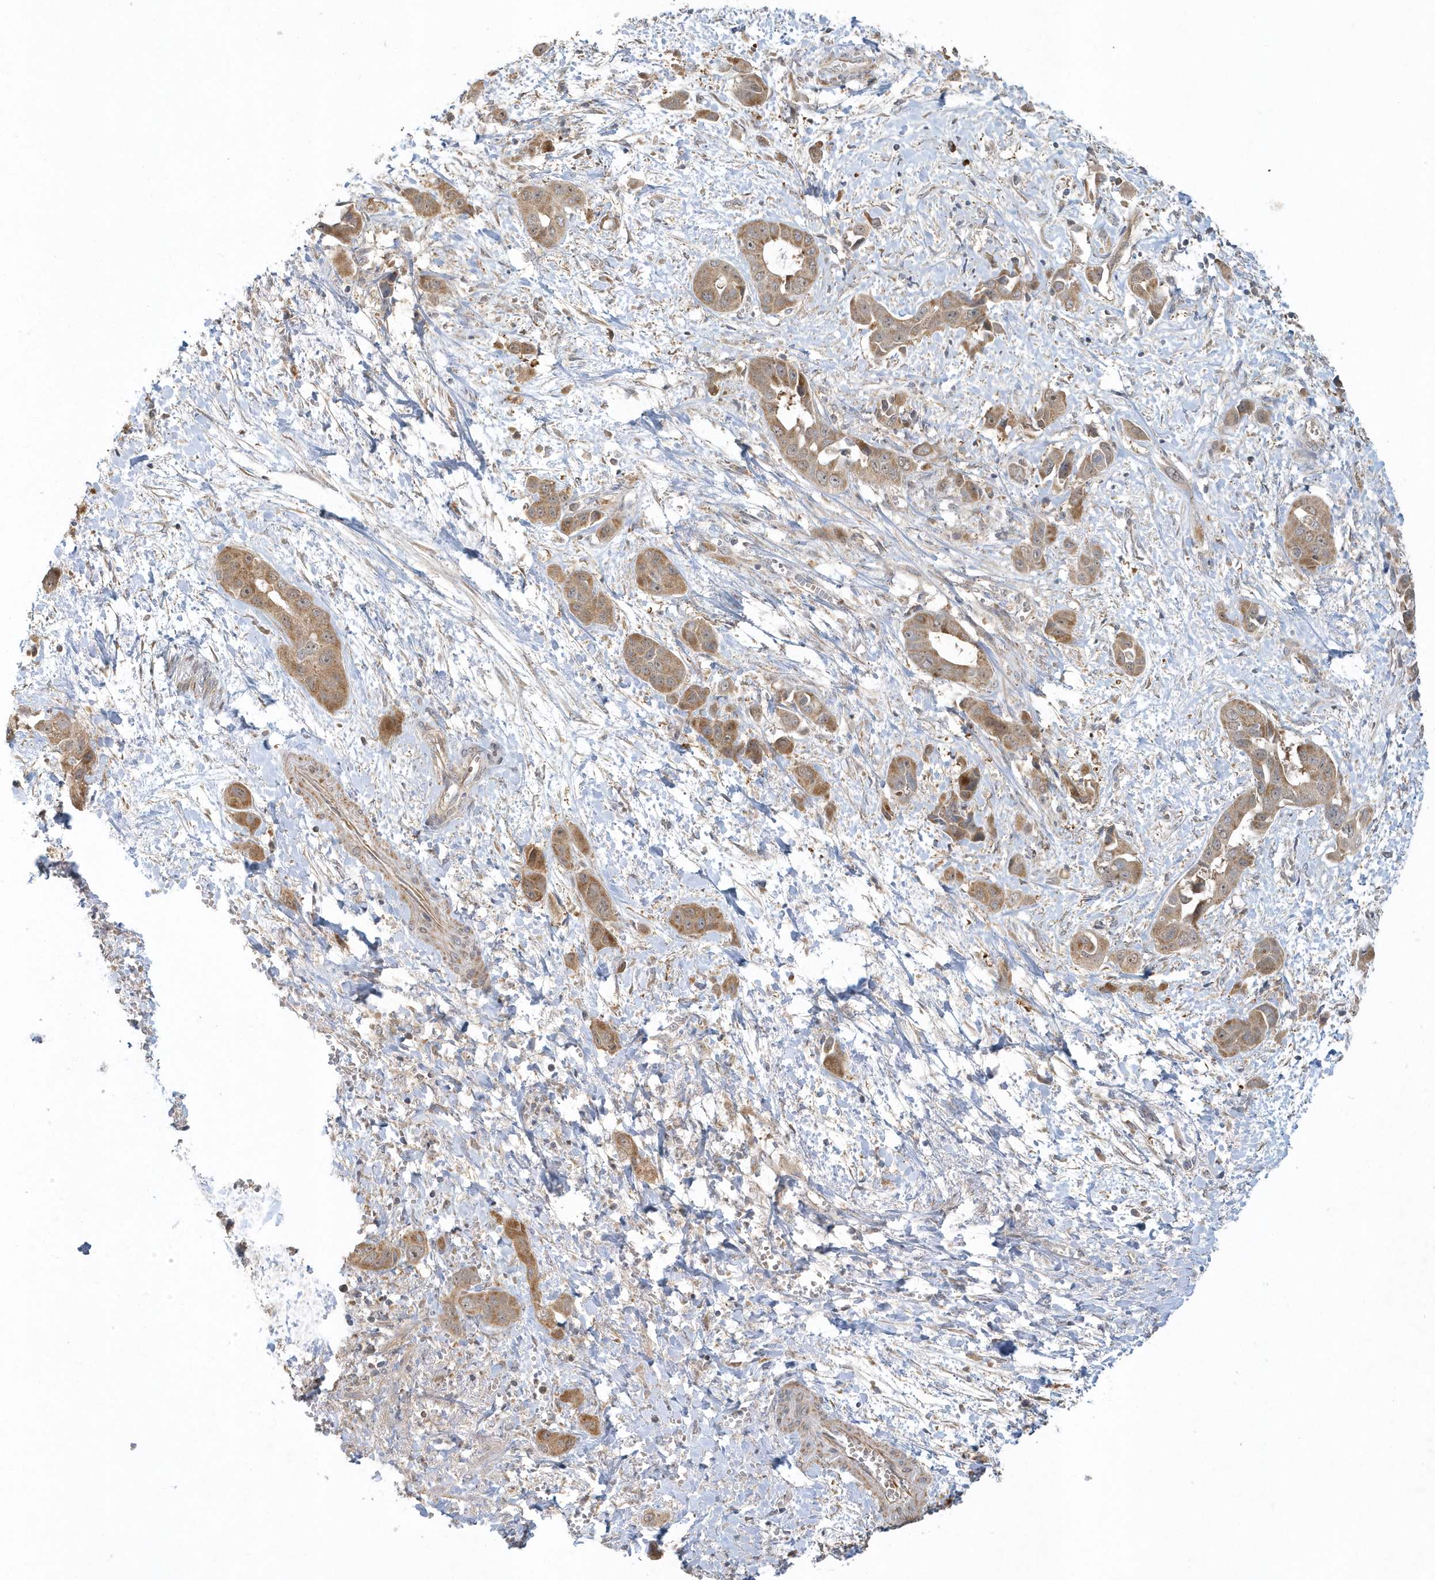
{"staining": {"intensity": "moderate", "quantity": ">75%", "location": "cytoplasmic/membranous"}, "tissue": "liver cancer", "cell_type": "Tumor cells", "image_type": "cancer", "snomed": [{"axis": "morphology", "description": "Cholangiocarcinoma"}, {"axis": "topography", "description": "Liver"}], "caption": "DAB (3,3'-diaminobenzidine) immunohistochemical staining of liver cancer reveals moderate cytoplasmic/membranous protein positivity in about >75% of tumor cells.", "gene": "THG1L", "patient": {"sex": "female", "age": 52}}